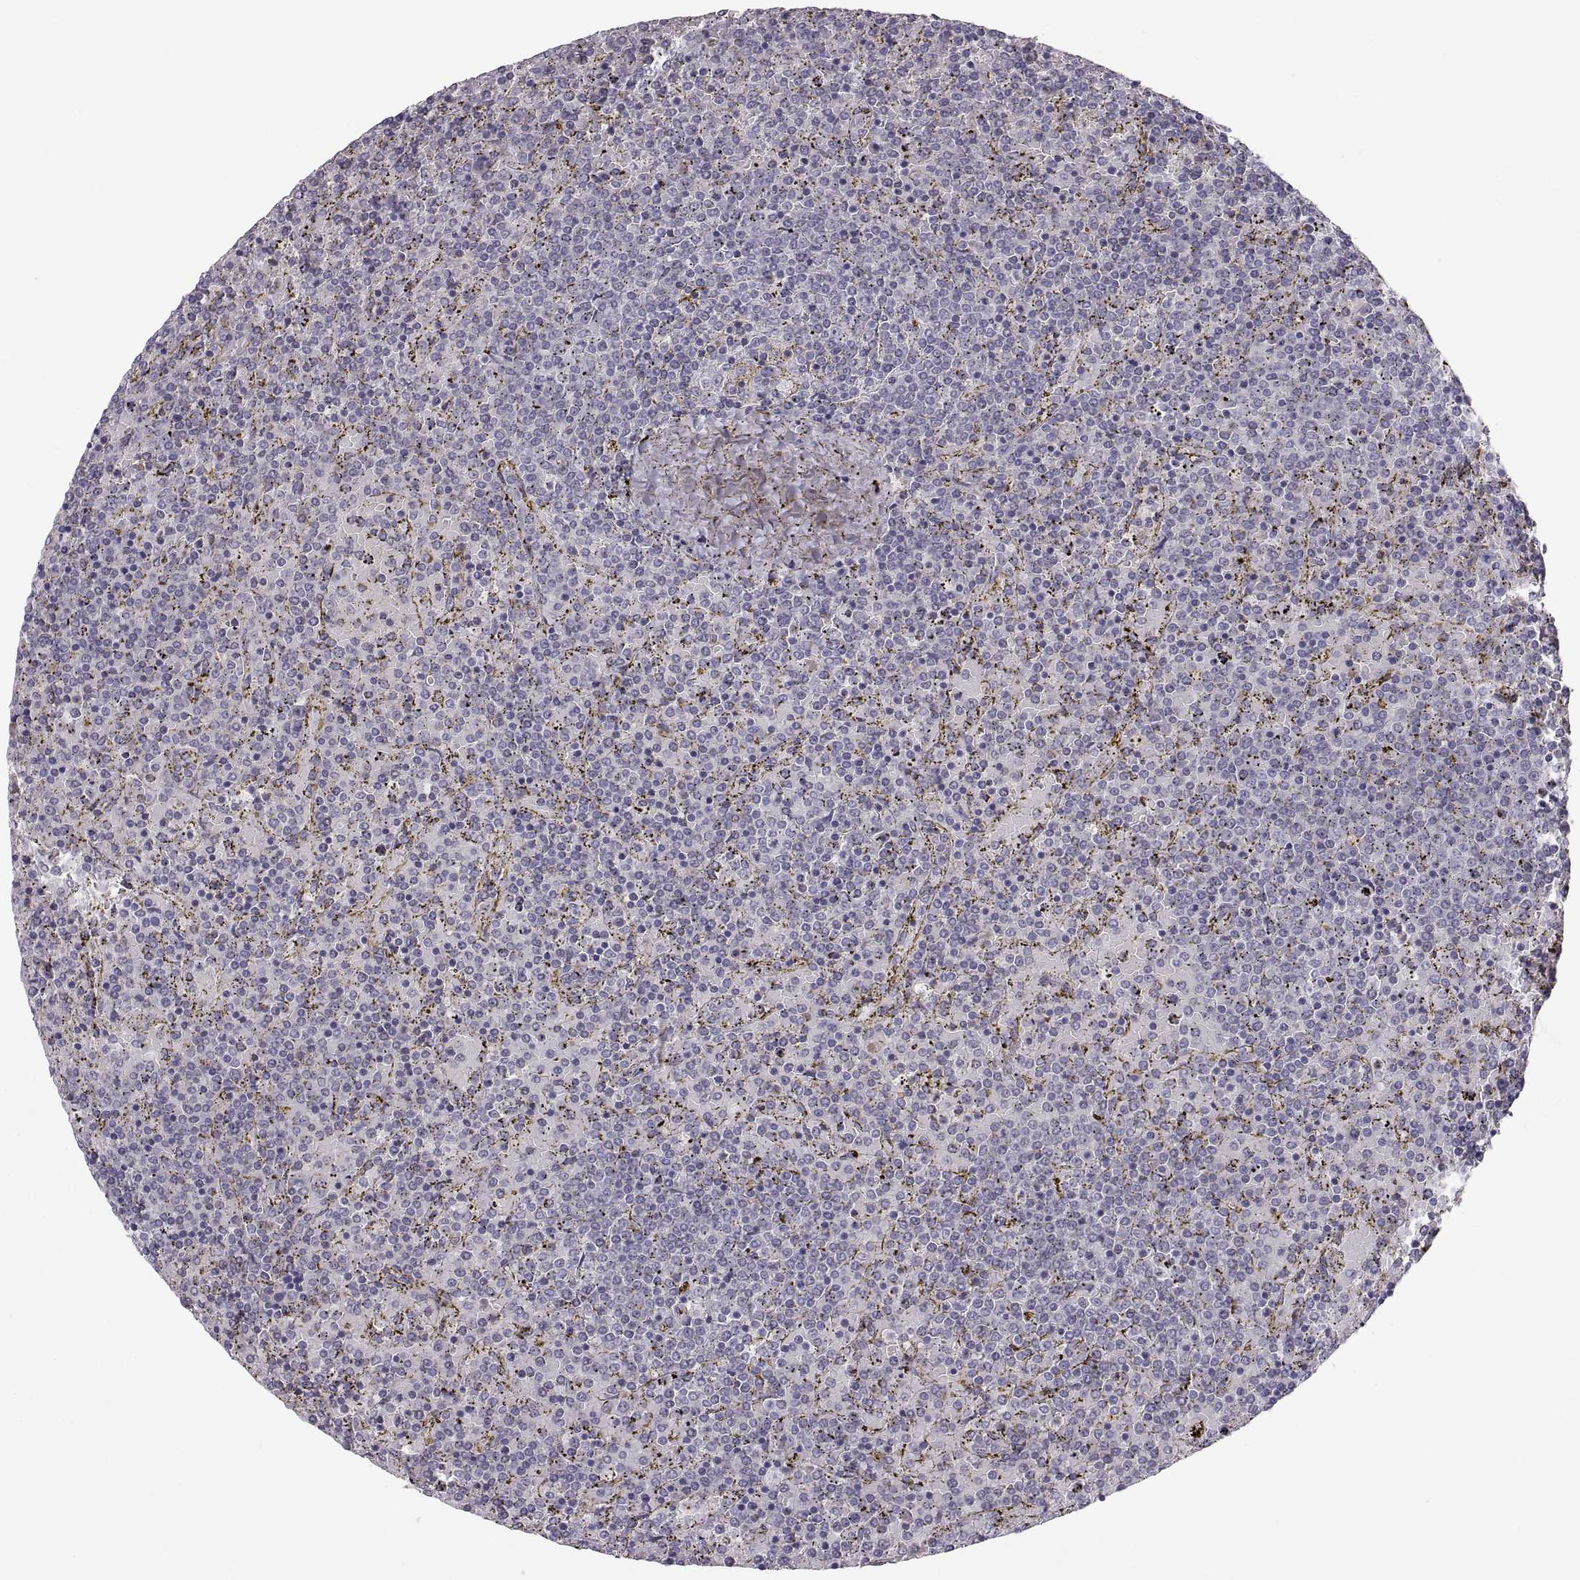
{"staining": {"intensity": "negative", "quantity": "none", "location": "none"}, "tissue": "lymphoma", "cell_type": "Tumor cells", "image_type": "cancer", "snomed": [{"axis": "morphology", "description": "Malignant lymphoma, non-Hodgkin's type, Low grade"}, {"axis": "topography", "description": "Spleen"}], "caption": "Tumor cells show no significant protein staining in lymphoma. (DAB (3,3'-diaminobenzidine) immunohistochemistry (IHC) with hematoxylin counter stain).", "gene": "ZNF185", "patient": {"sex": "female", "age": 77}}